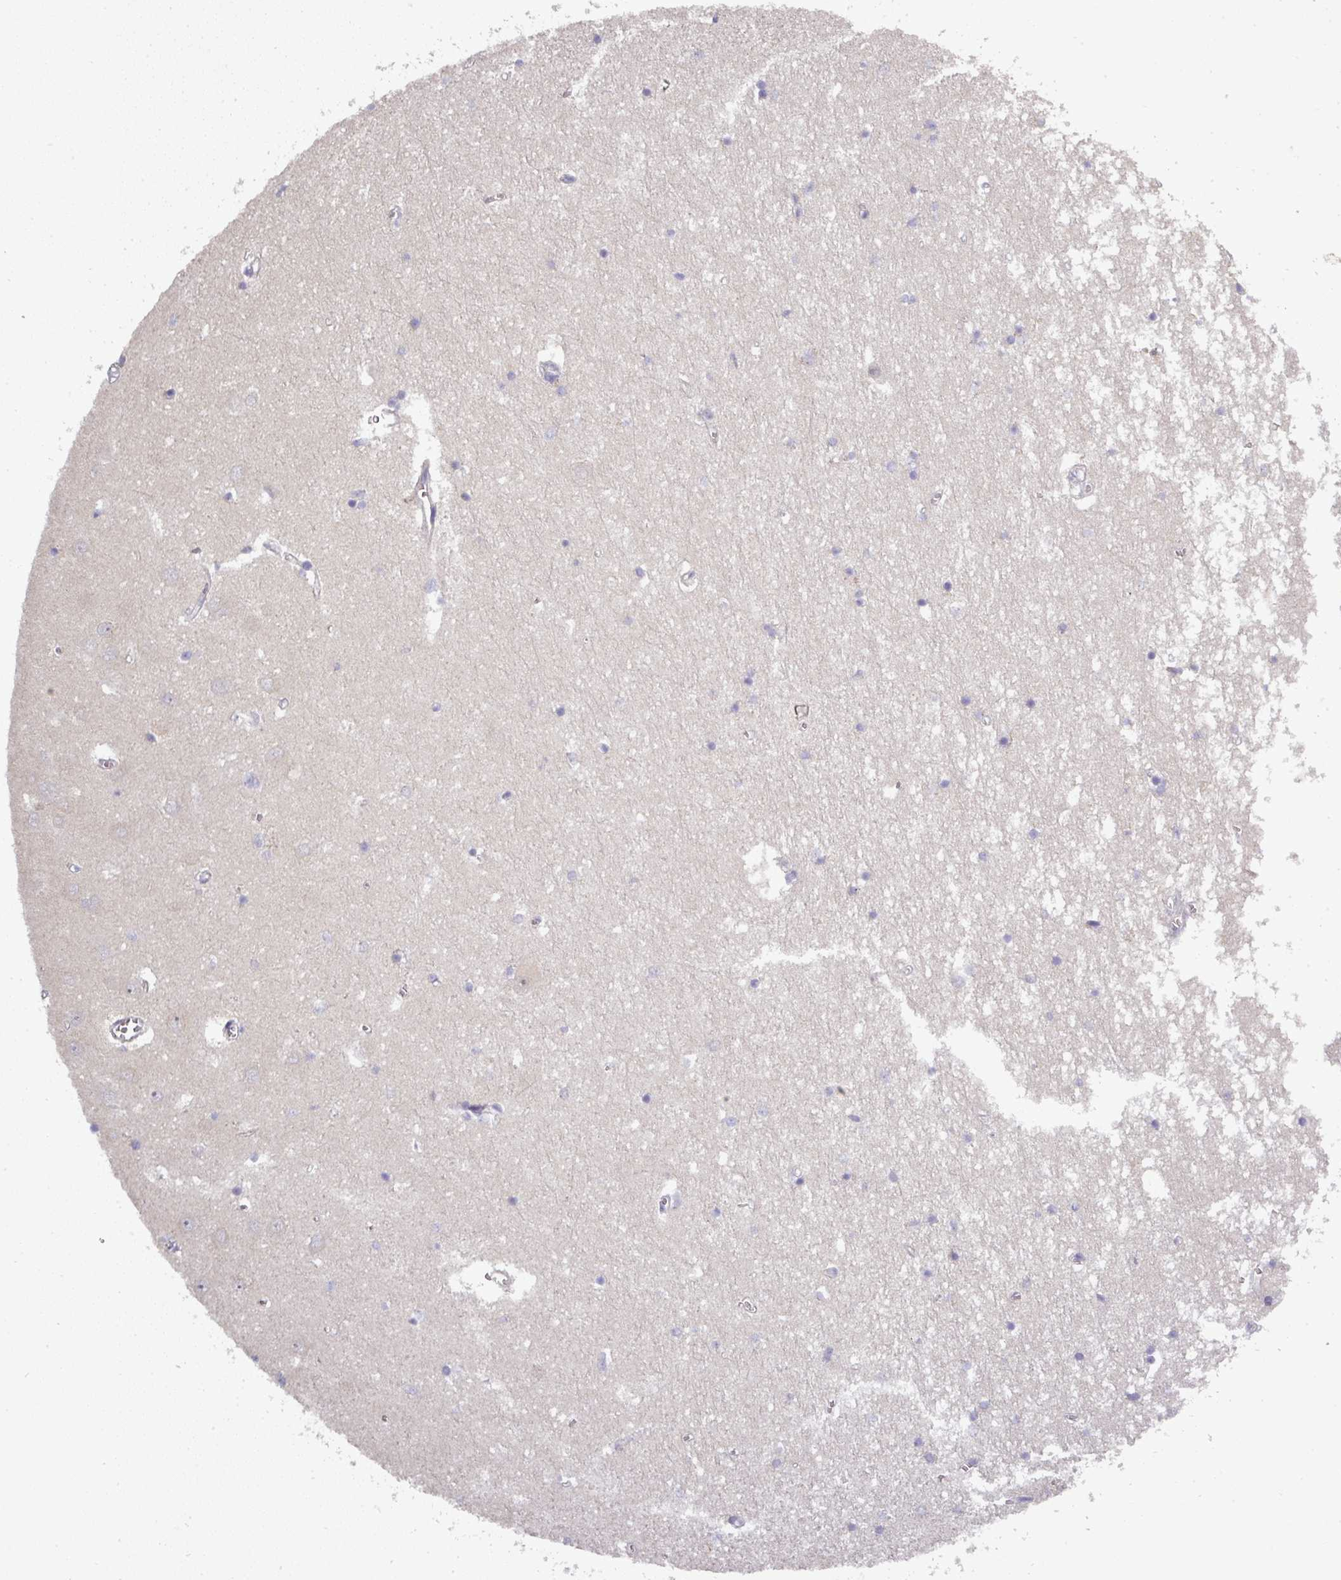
{"staining": {"intensity": "negative", "quantity": "none", "location": "none"}, "tissue": "hippocampus", "cell_type": "Glial cells", "image_type": "normal", "snomed": [{"axis": "morphology", "description": "Normal tissue, NOS"}, {"axis": "topography", "description": "Hippocampus"}], "caption": "Glial cells show no significant protein expression in benign hippocampus. (Stains: DAB (3,3'-diaminobenzidine) immunohistochemistry with hematoxylin counter stain, Microscopy: brightfield microscopy at high magnification).", "gene": "NIN", "patient": {"sex": "male", "age": 70}}